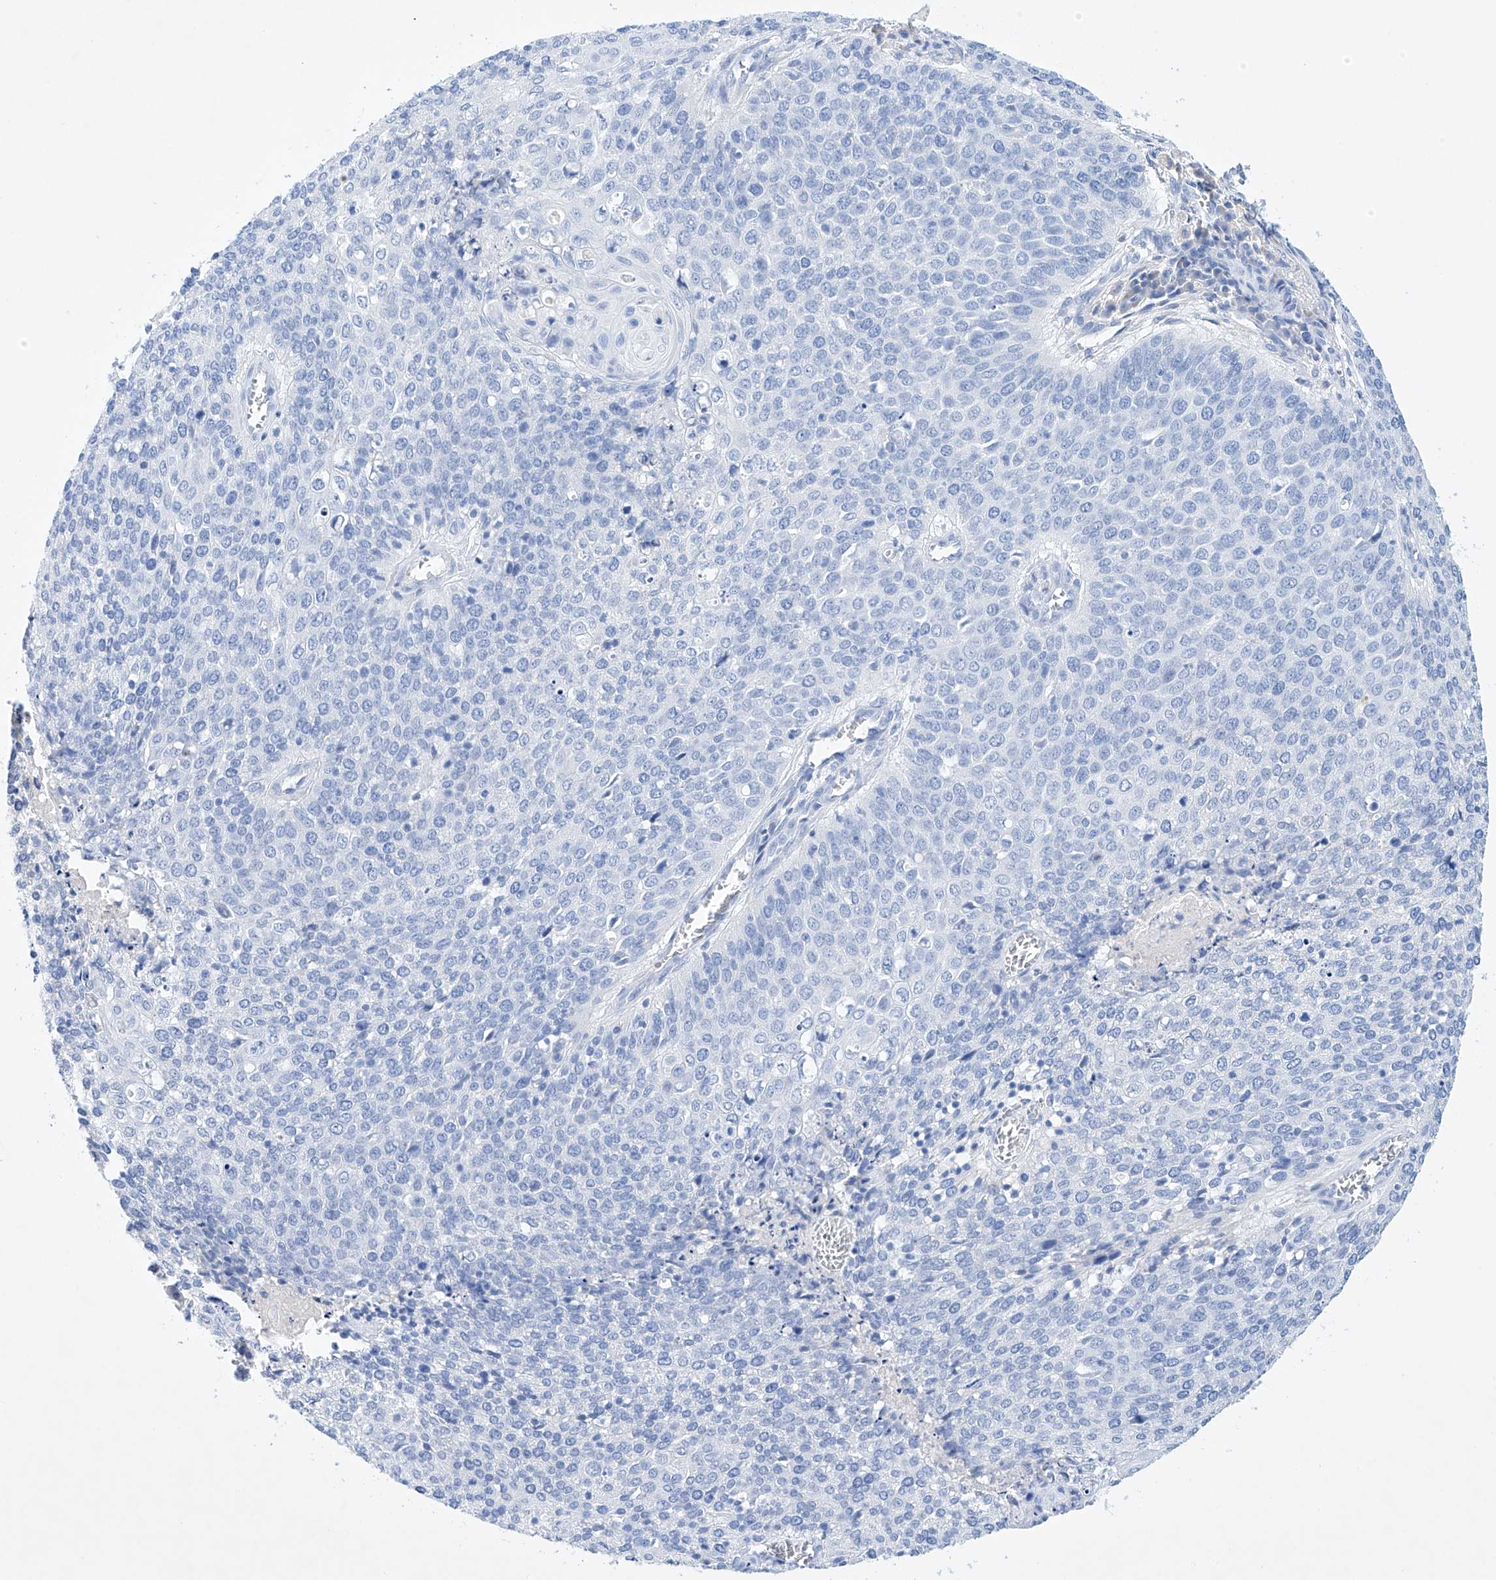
{"staining": {"intensity": "negative", "quantity": "none", "location": "none"}, "tissue": "cervical cancer", "cell_type": "Tumor cells", "image_type": "cancer", "snomed": [{"axis": "morphology", "description": "Squamous cell carcinoma, NOS"}, {"axis": "topography", "description": "Cervix"}], "caption": "A histopathology image of human cervical cancer is negative for staining in tumor cells.", "gene": "LURAP1", "patient": {"sex": "female", "age": 39}}